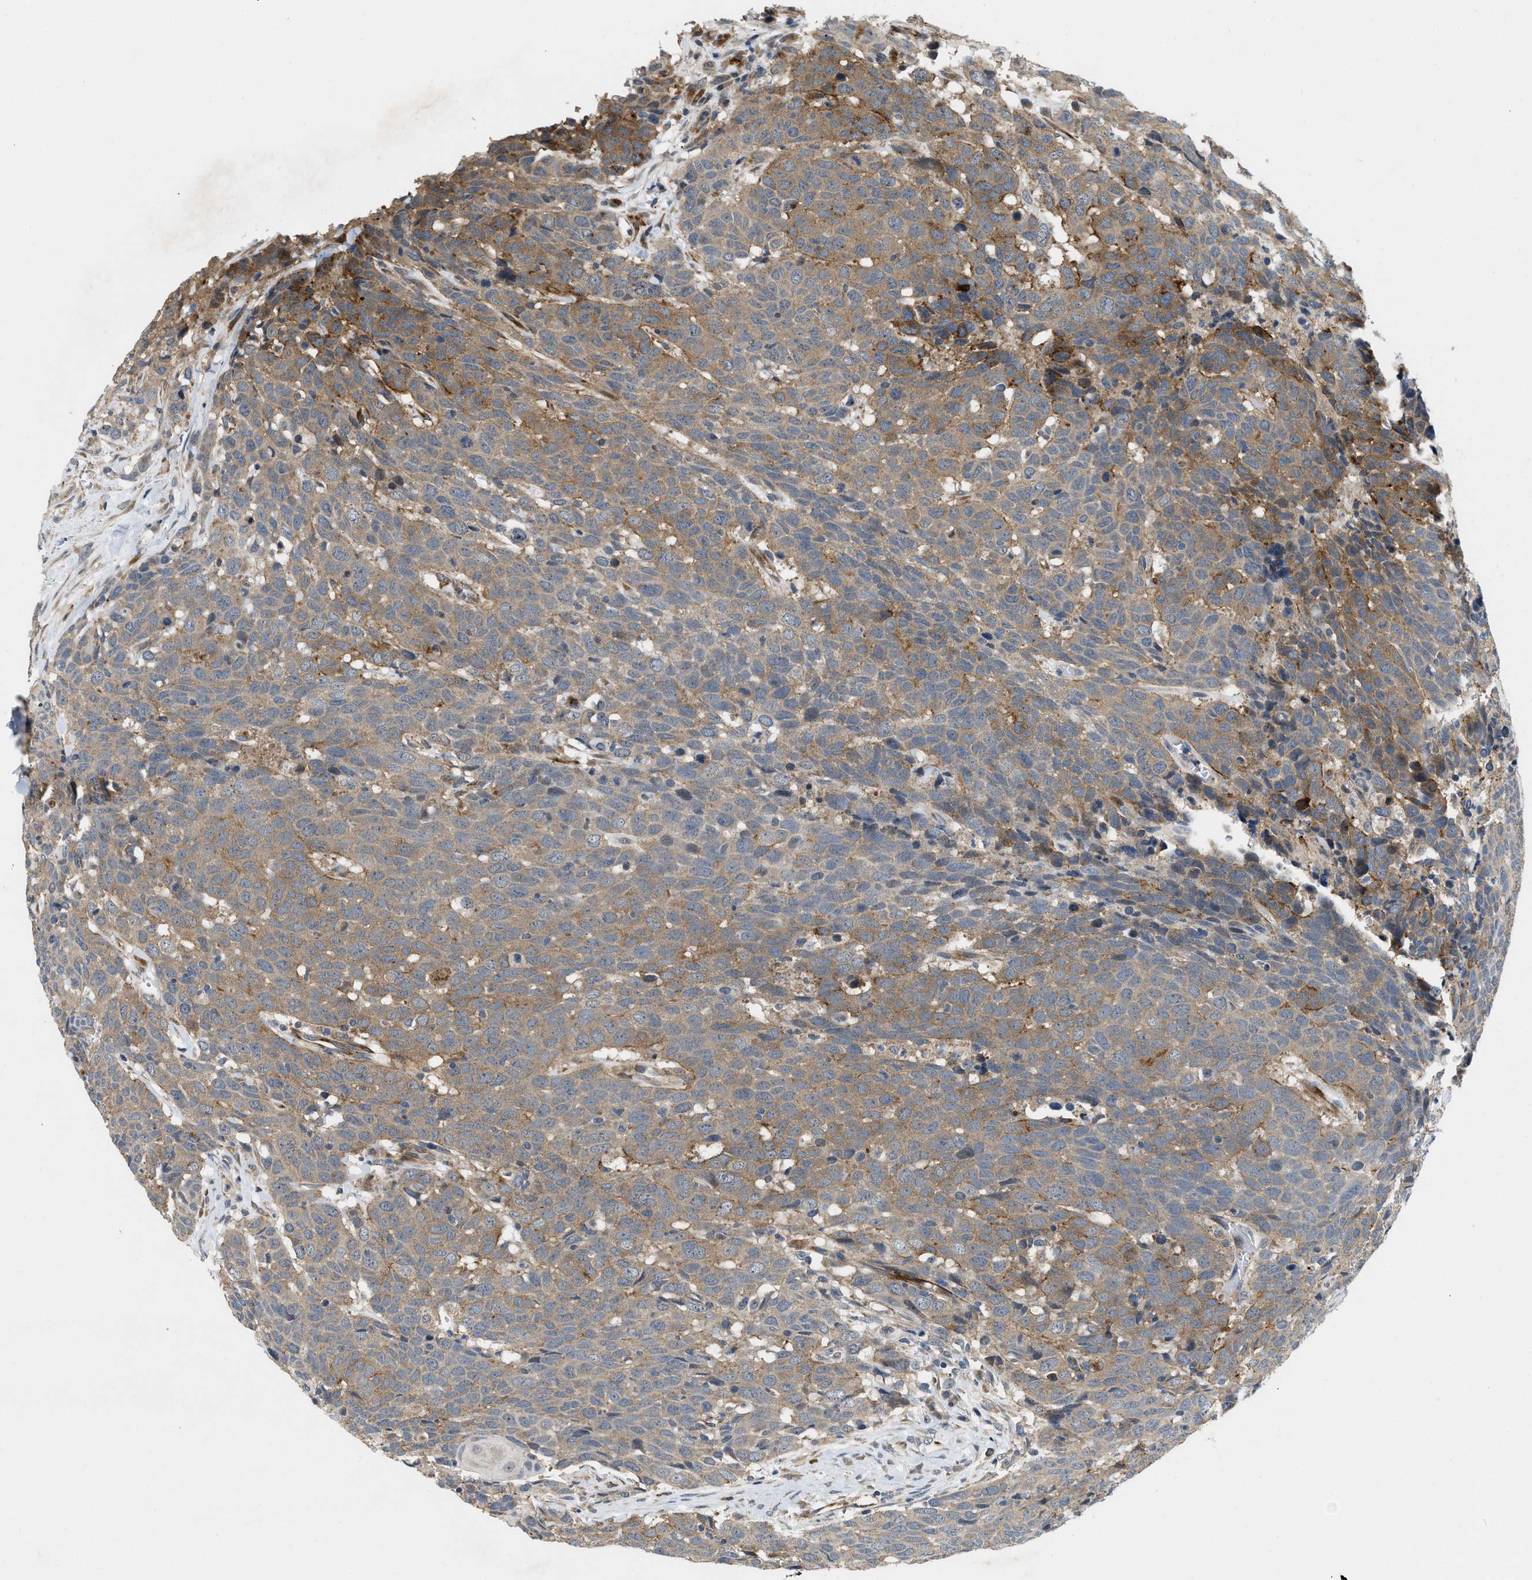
{"staining": {"intensity": "weak", "quantity": ">75%", "location": "cytoplasmic/membranous"}, "tissue": "head and neck cancer", "cell_type": "Tumor cells", "image_type": "cancer", "snomed": [{"axis": "morphology", "description": "Squamous cell carcinoma, NOS"}, {"axis": "topography", "description": "Head-Neck"}], "caption": "A high-resolution photomicrograph shows IHC staining of head and neck squamous cell carcinoma, which reveals weak cytoplasmic/membranous staining in approximately >75% of tumor cells.", "gene": "ZNF599", "patient": {"sex": "male", "age": 66}}